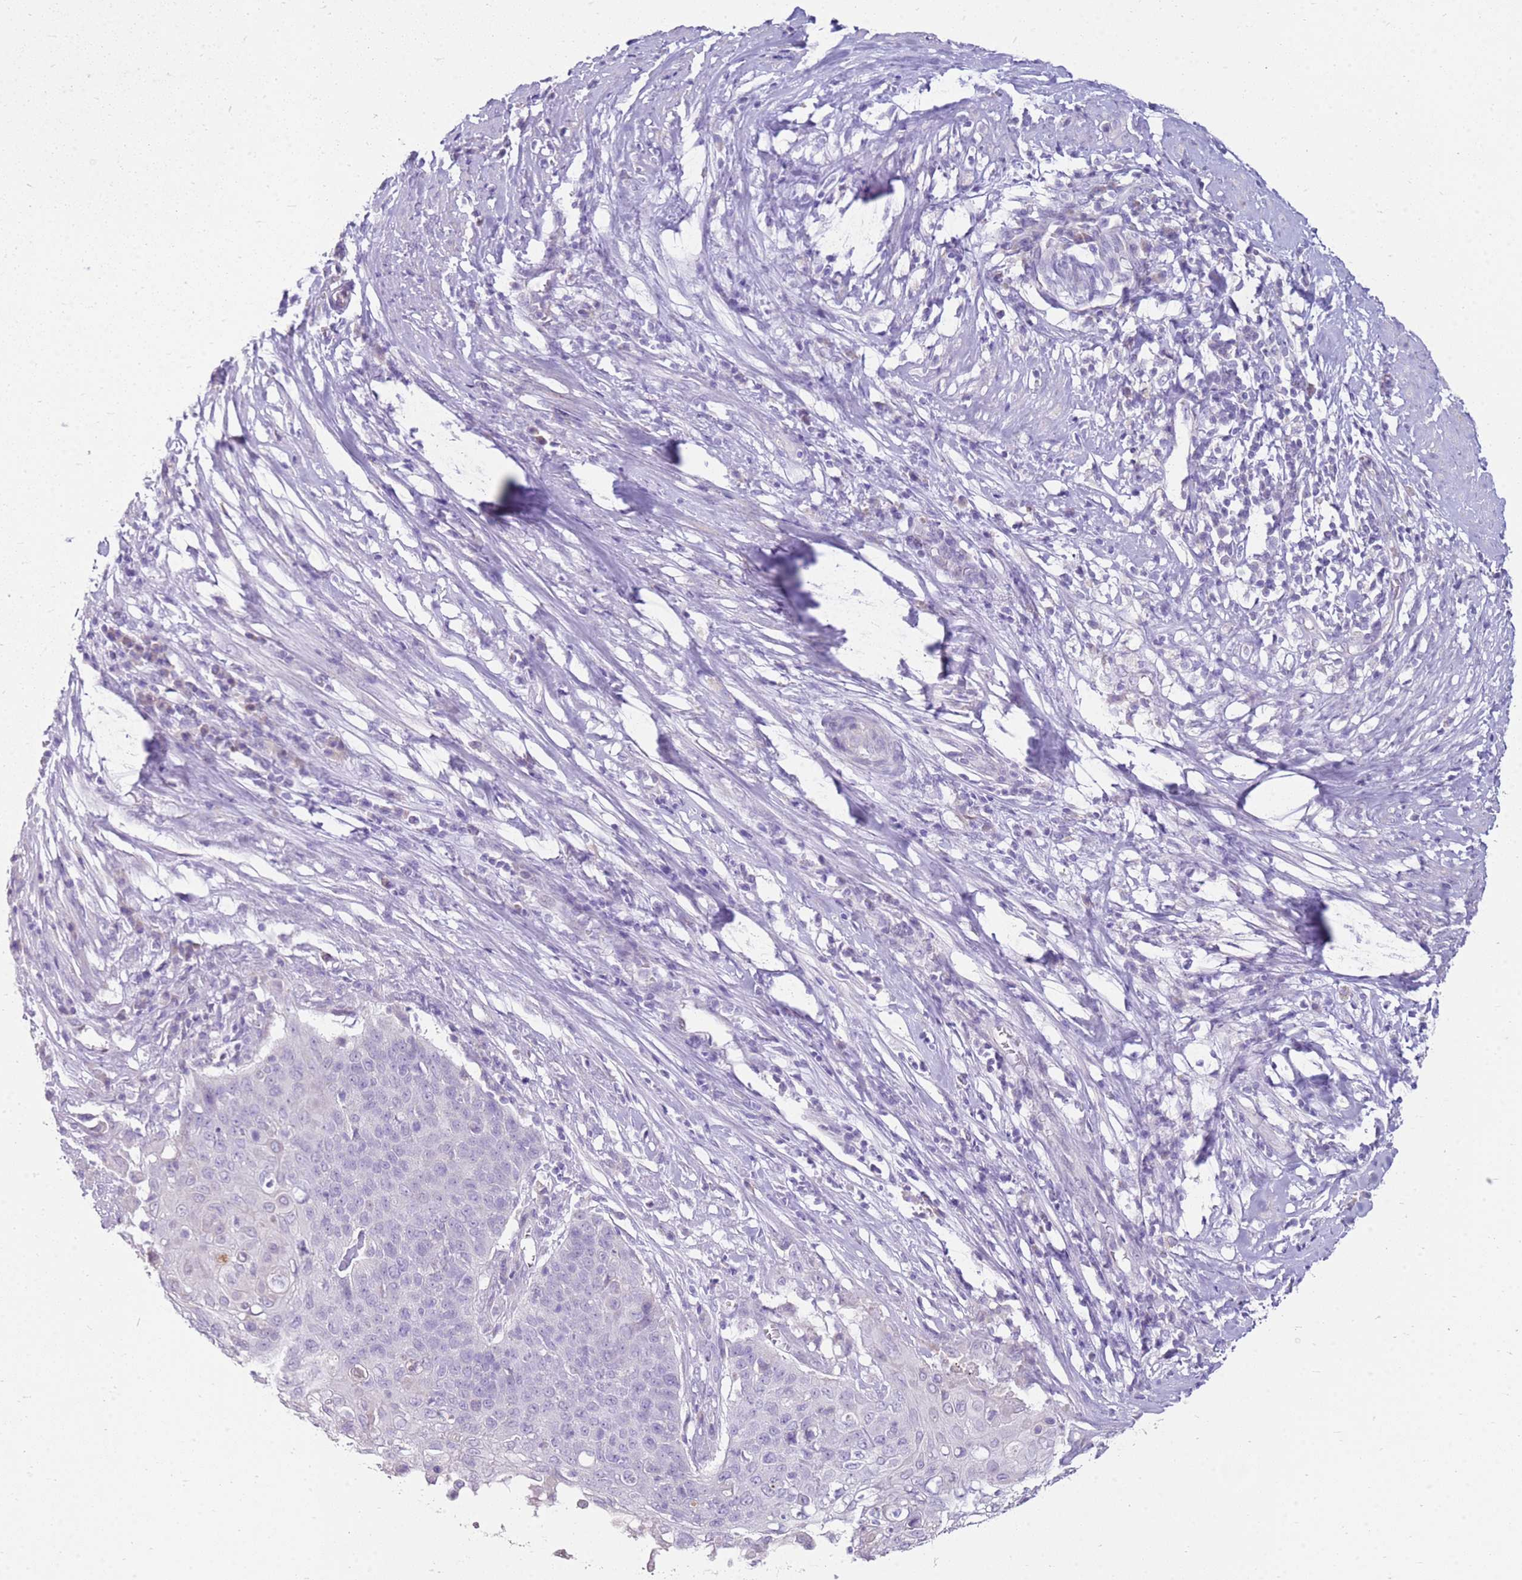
{"staining": {"intensity": "negative", "quantity": "none", "location": "none"}, "tissue": "cervical cancer", "cell_type": "Tumor cells", "image_type": "cancer", "snomed": [{"axis": "morphology", "description": "Squamous cell carcinoma, NOS"}, {"axis": "topography", "description": "Cervix"}], "caption": "Protein analysis of cervical cancer (squamous cell carcinoma) exhibits no significant positivity in tumor cells.", "gene": "FABP2", "patient": {"sex": "female", "age": 39}}